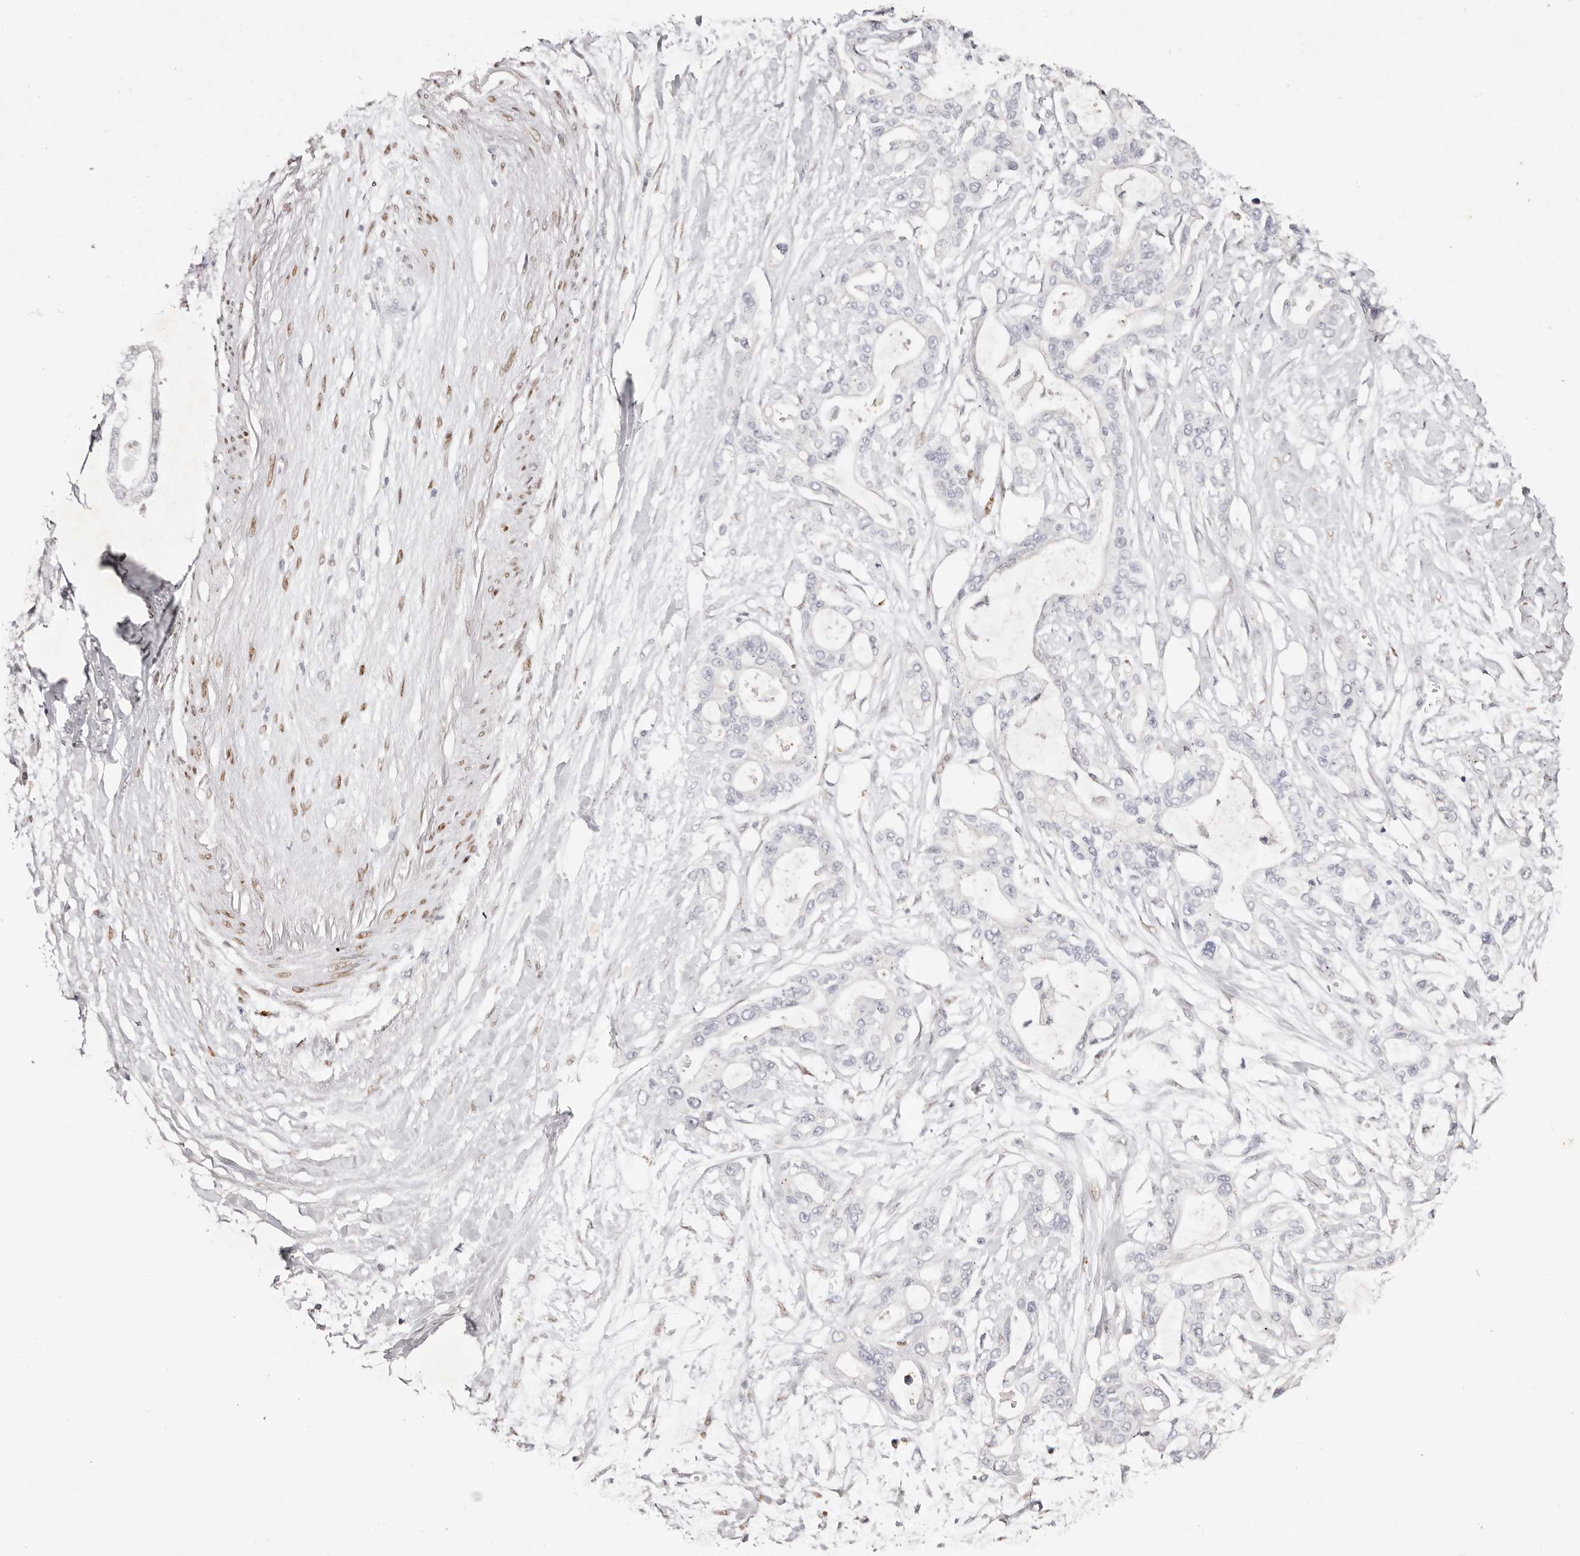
{"staining": {"intensity": "negative", "quantity": "none", "location": "none"}, "tissue": "pancreatic cancer", "cell_type": "Tumor cells", "image_type": "cancer", "snomed": [{"axis": "morphology", "description": "Adenocarcinoma, NOS"}, {"axis": "topography", "description": "Pancreas"}], "caption": "This is an IHC histopathology image of human adenocarcinoma (pancreatic). There is no expression in tumor cells.", "gene": "IQGAP3", "patient": {"sex": "male", "age": 68}}